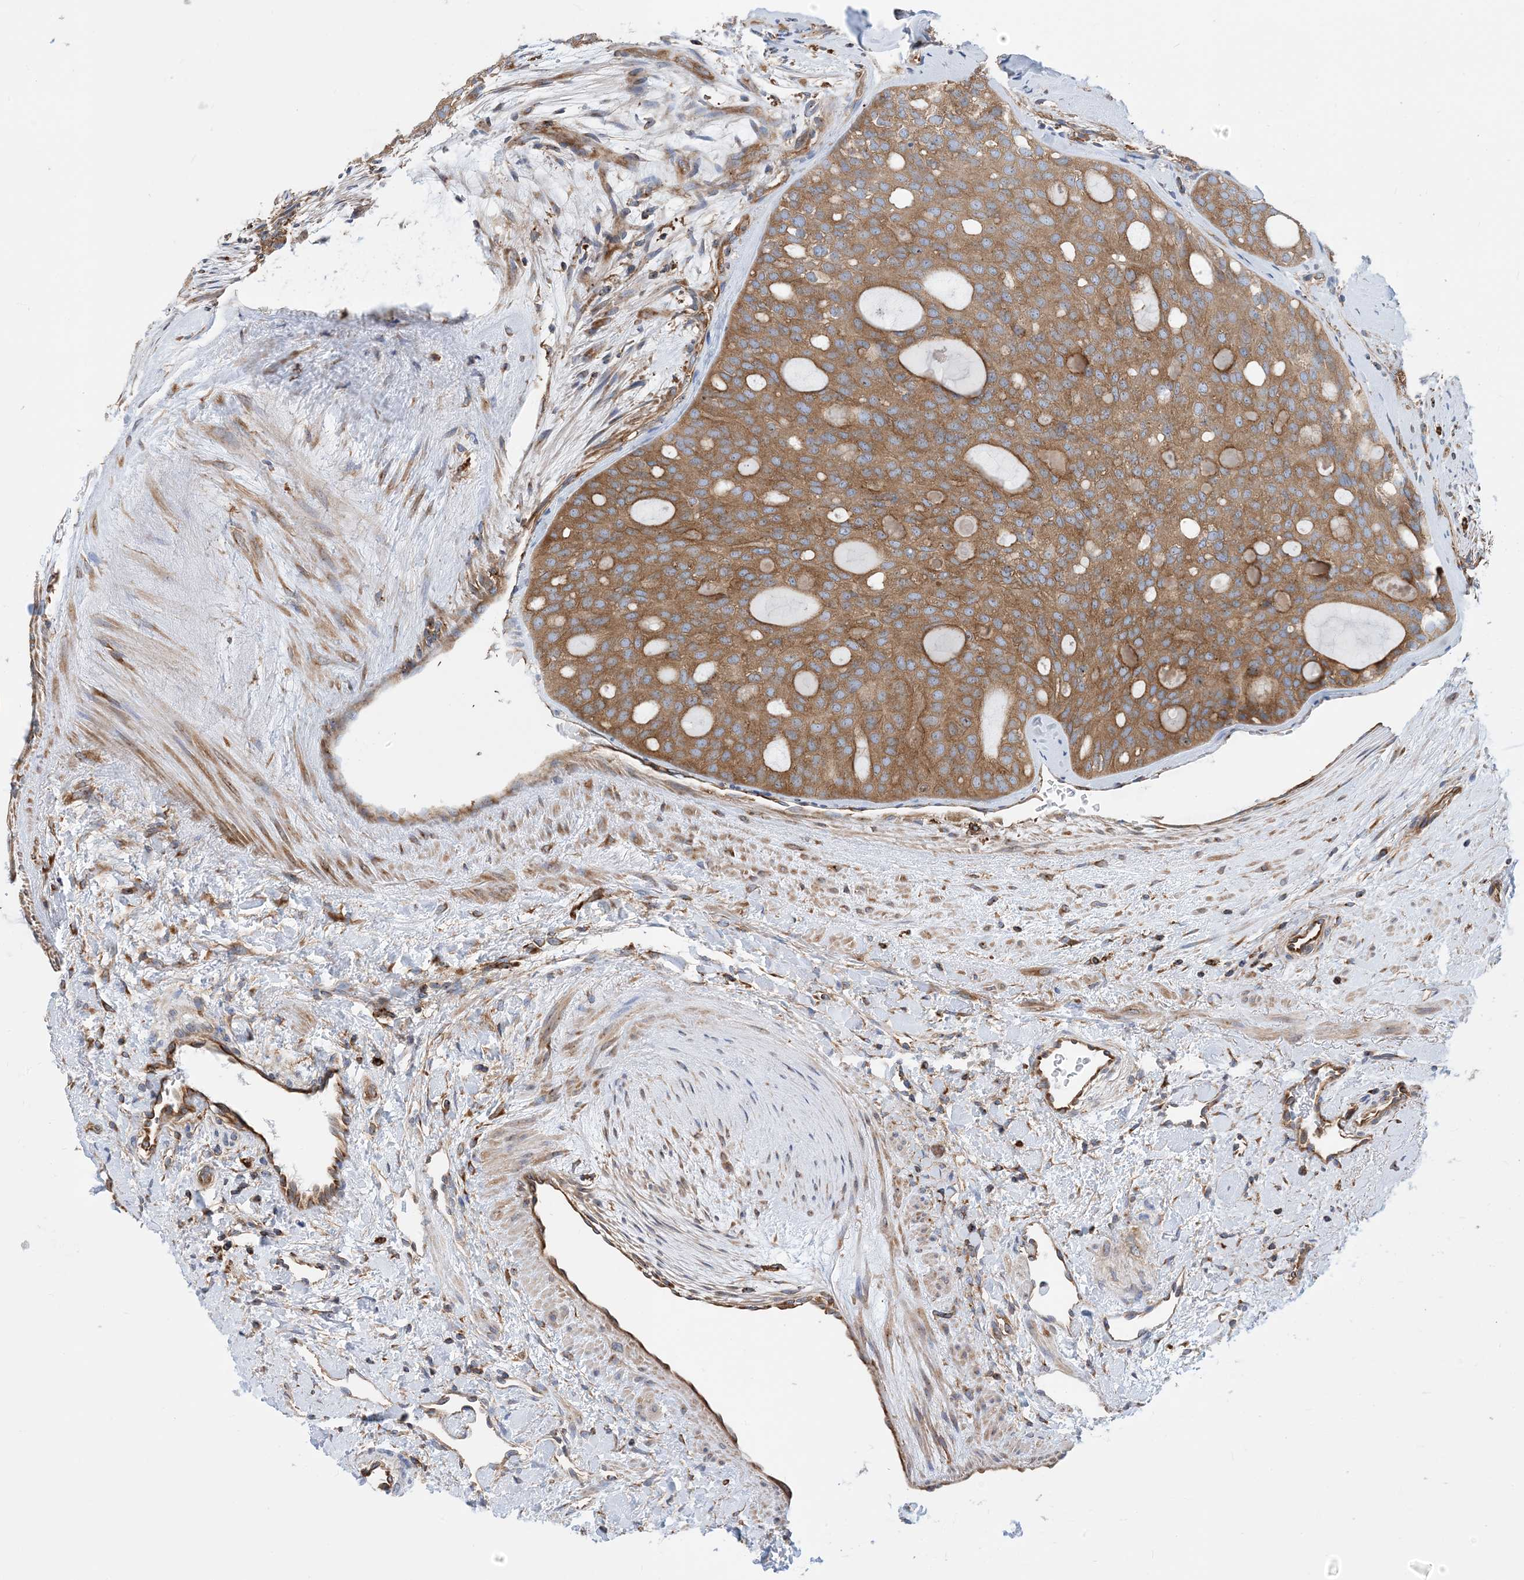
{"staining": {"intensity": "moderate", "quantity": ">75%", "location": "cytoplasmic/membranous"}, "tissue": "thyroid cancer", "cell_type": "Tumor cells", "image_type": "cancer", "snomed": [{"axis": "morphology", "description": "Follicular adenoma carcinoma, NOS"}, {"axis": "topography", "description": "Thyroid gland"}], "caption": "Thyroid cancer (follicular adenoma carcinoma) stained for a protein (brown) reveals moderate cytoplasmic/membranous positive expression in about >75% of tumor cells.", "gene": "DYNC1LI1", "patient": {"sex": "male", "age": 75}}